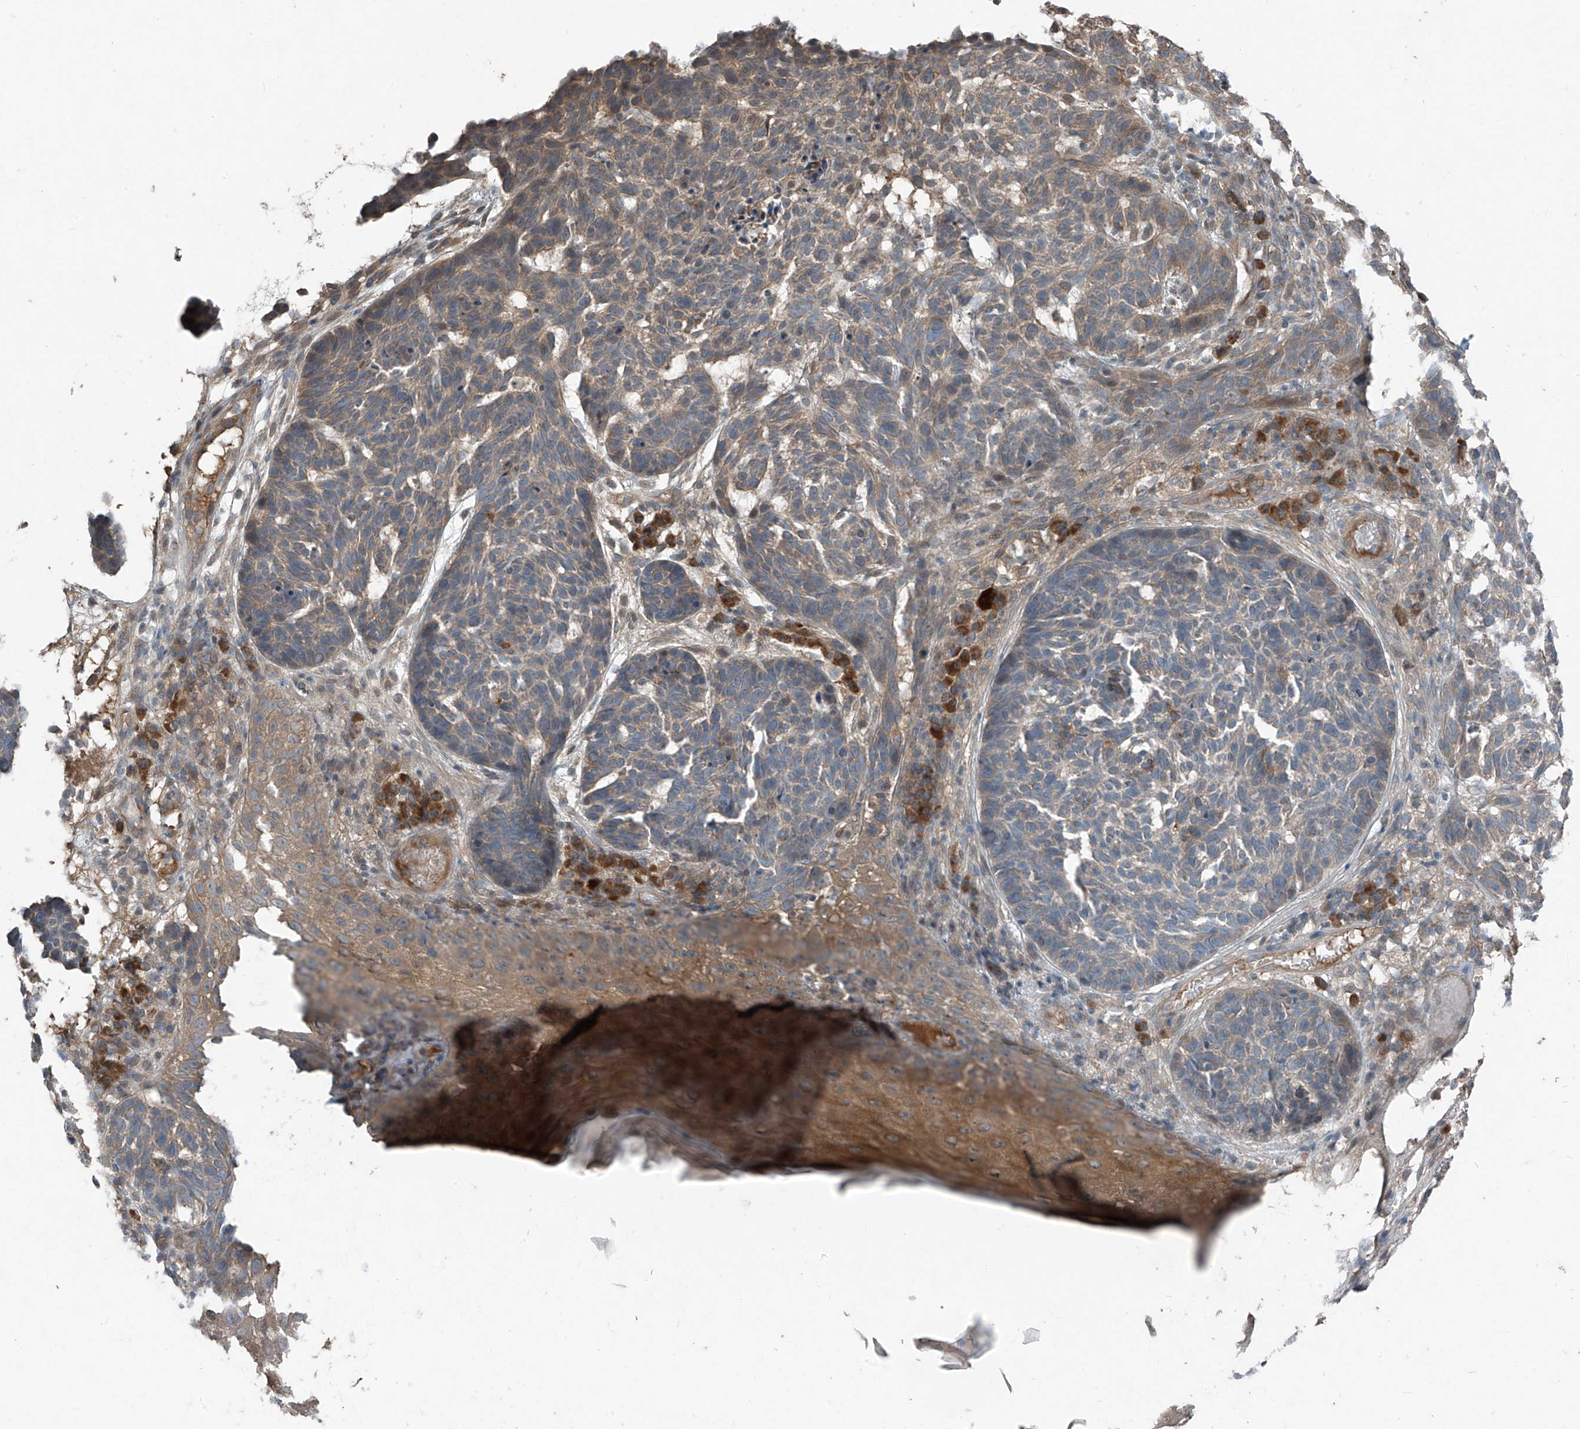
{"staining": {"intensity": "weak", "quantity": ">75%", "location": "cytoplasmic/membranous"}, "tissue": "skin cancer", "cell_type": "Tumor cells", "image_type": "cancer", "snomed": [{"axis": "morphology", "description": "Basal cell carcinoma"}, {"axis": "topography", "description": "Skin"}], "caption": "This is an image of IHC staining of skin cancer, which shows weak staining in the cytoplasmic/membranous of tumor cells.", "gene": "FOXRED2", "patient": {"sex": "male", "age": 85}}